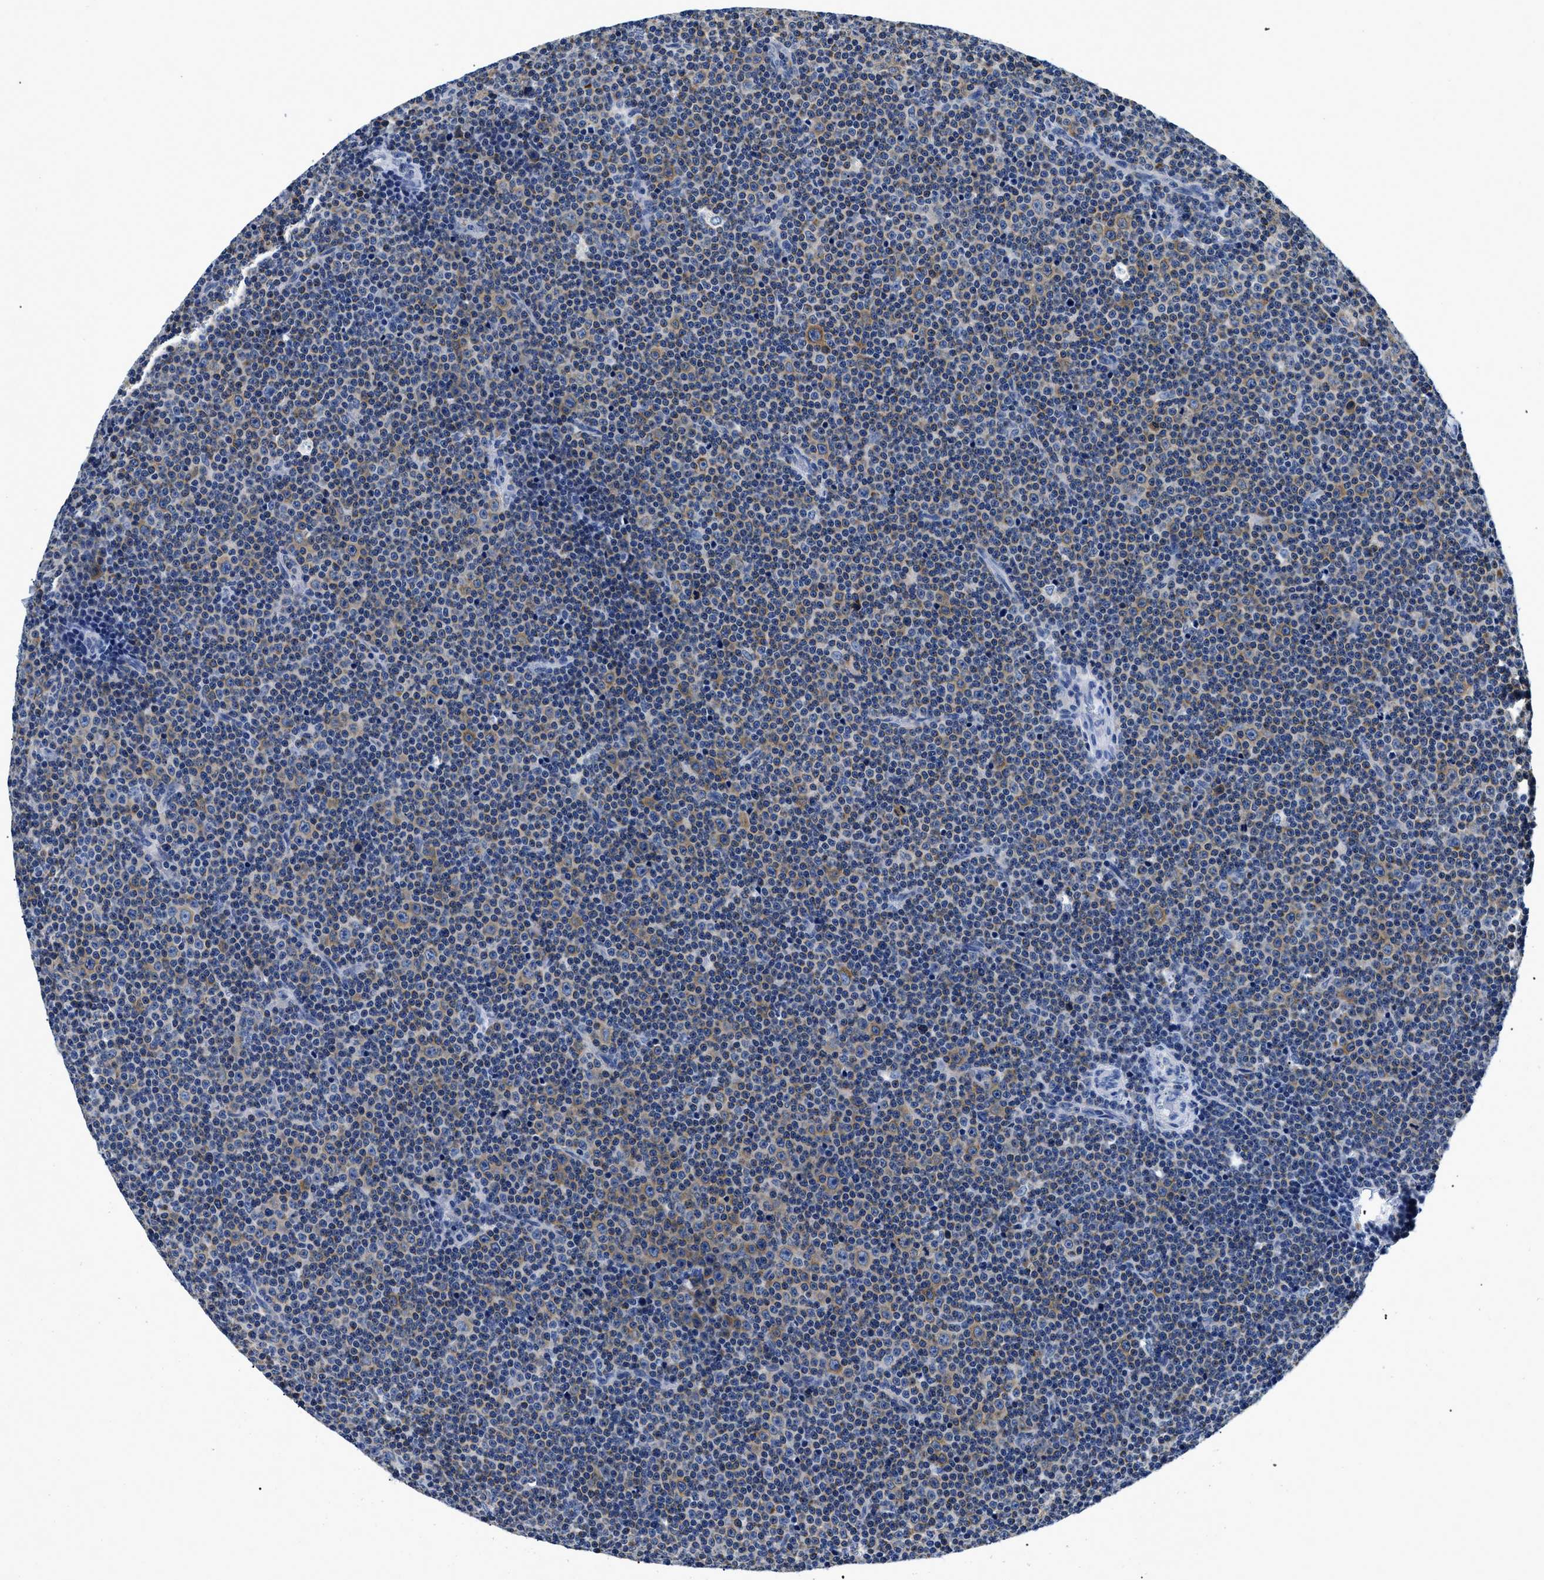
{"staining": {"intensity": "negative", "quantity": "none", "location": "none"}, "tissue": "lymphoma", "cell_type": "Tumor cells", "image_type": "cancer", "snomed": [{"axis": "morphology", "description": "Malignant lymphoma, non-Hodgkin's type, Low grade"}, {"axis": "topography", "description": "Lymph node"}], "caption": "A photomicrograph of malignant lymphoma, non-Hodgkin's type (low-grade) stained for a protein displays no brown staining in tumor cells. (DAB IHC, high magnification).", "gene": "MEA1", "patient": {"sex": "female", "age": 67}}